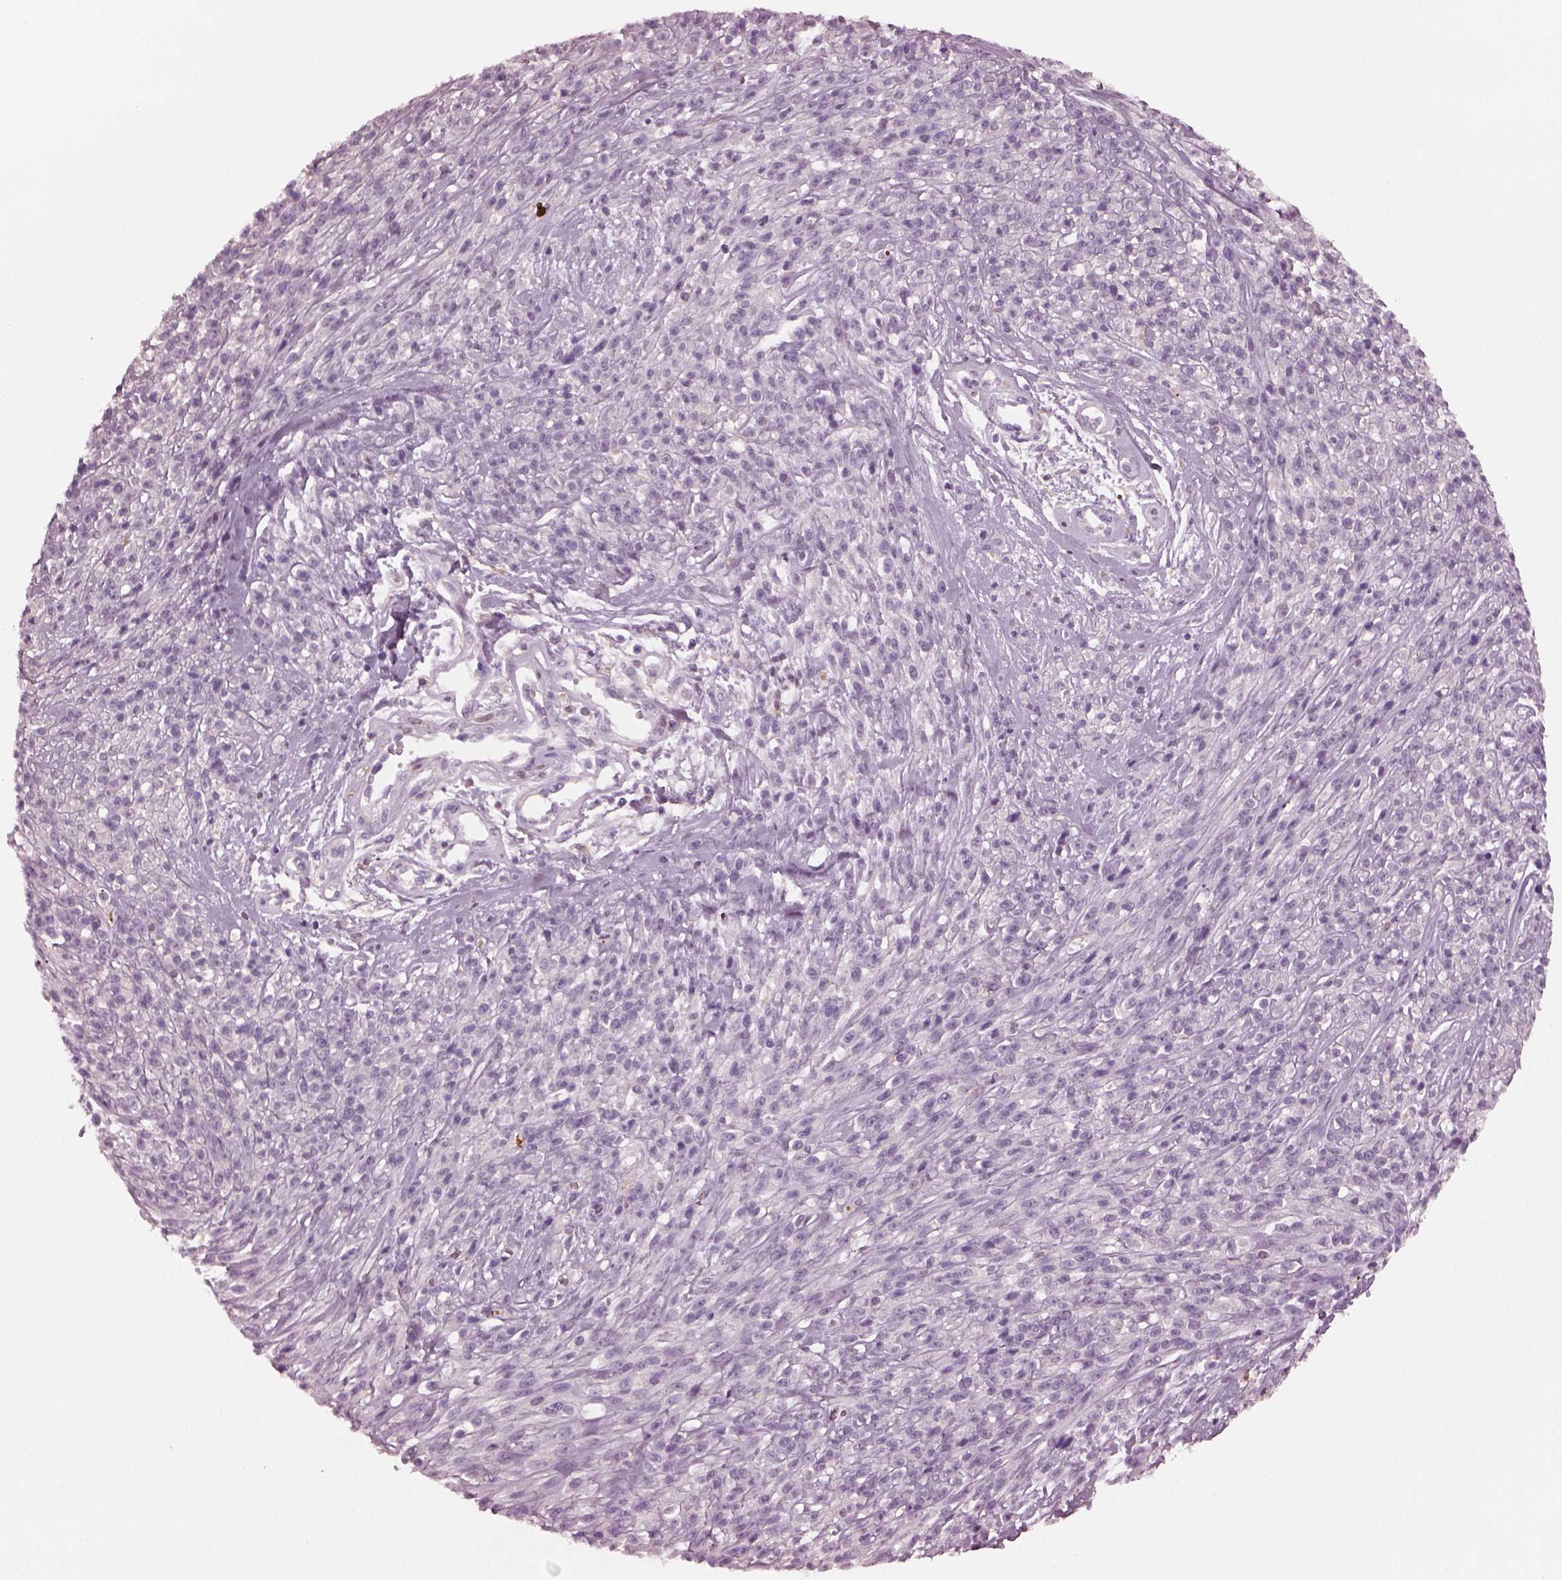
{"staining": {"intensity": "negative", "quantity": "none", "location": "none"}, "tissue": "melanoma", "cell_type": "Tumor cells", "image_type": "cancer", "snomed": [{"axis": "morphology", "description": "Malignant melanoma, NOS"}, {"axis": "topography", "description": "Skin"}, {"axis": "topography", "description": "Skin of trunk"}], "caption": "There is no significant expression in tumor cells of melanoma.", "gene": "SHTN1", "patient": {"sex": "male", "age": 74}}